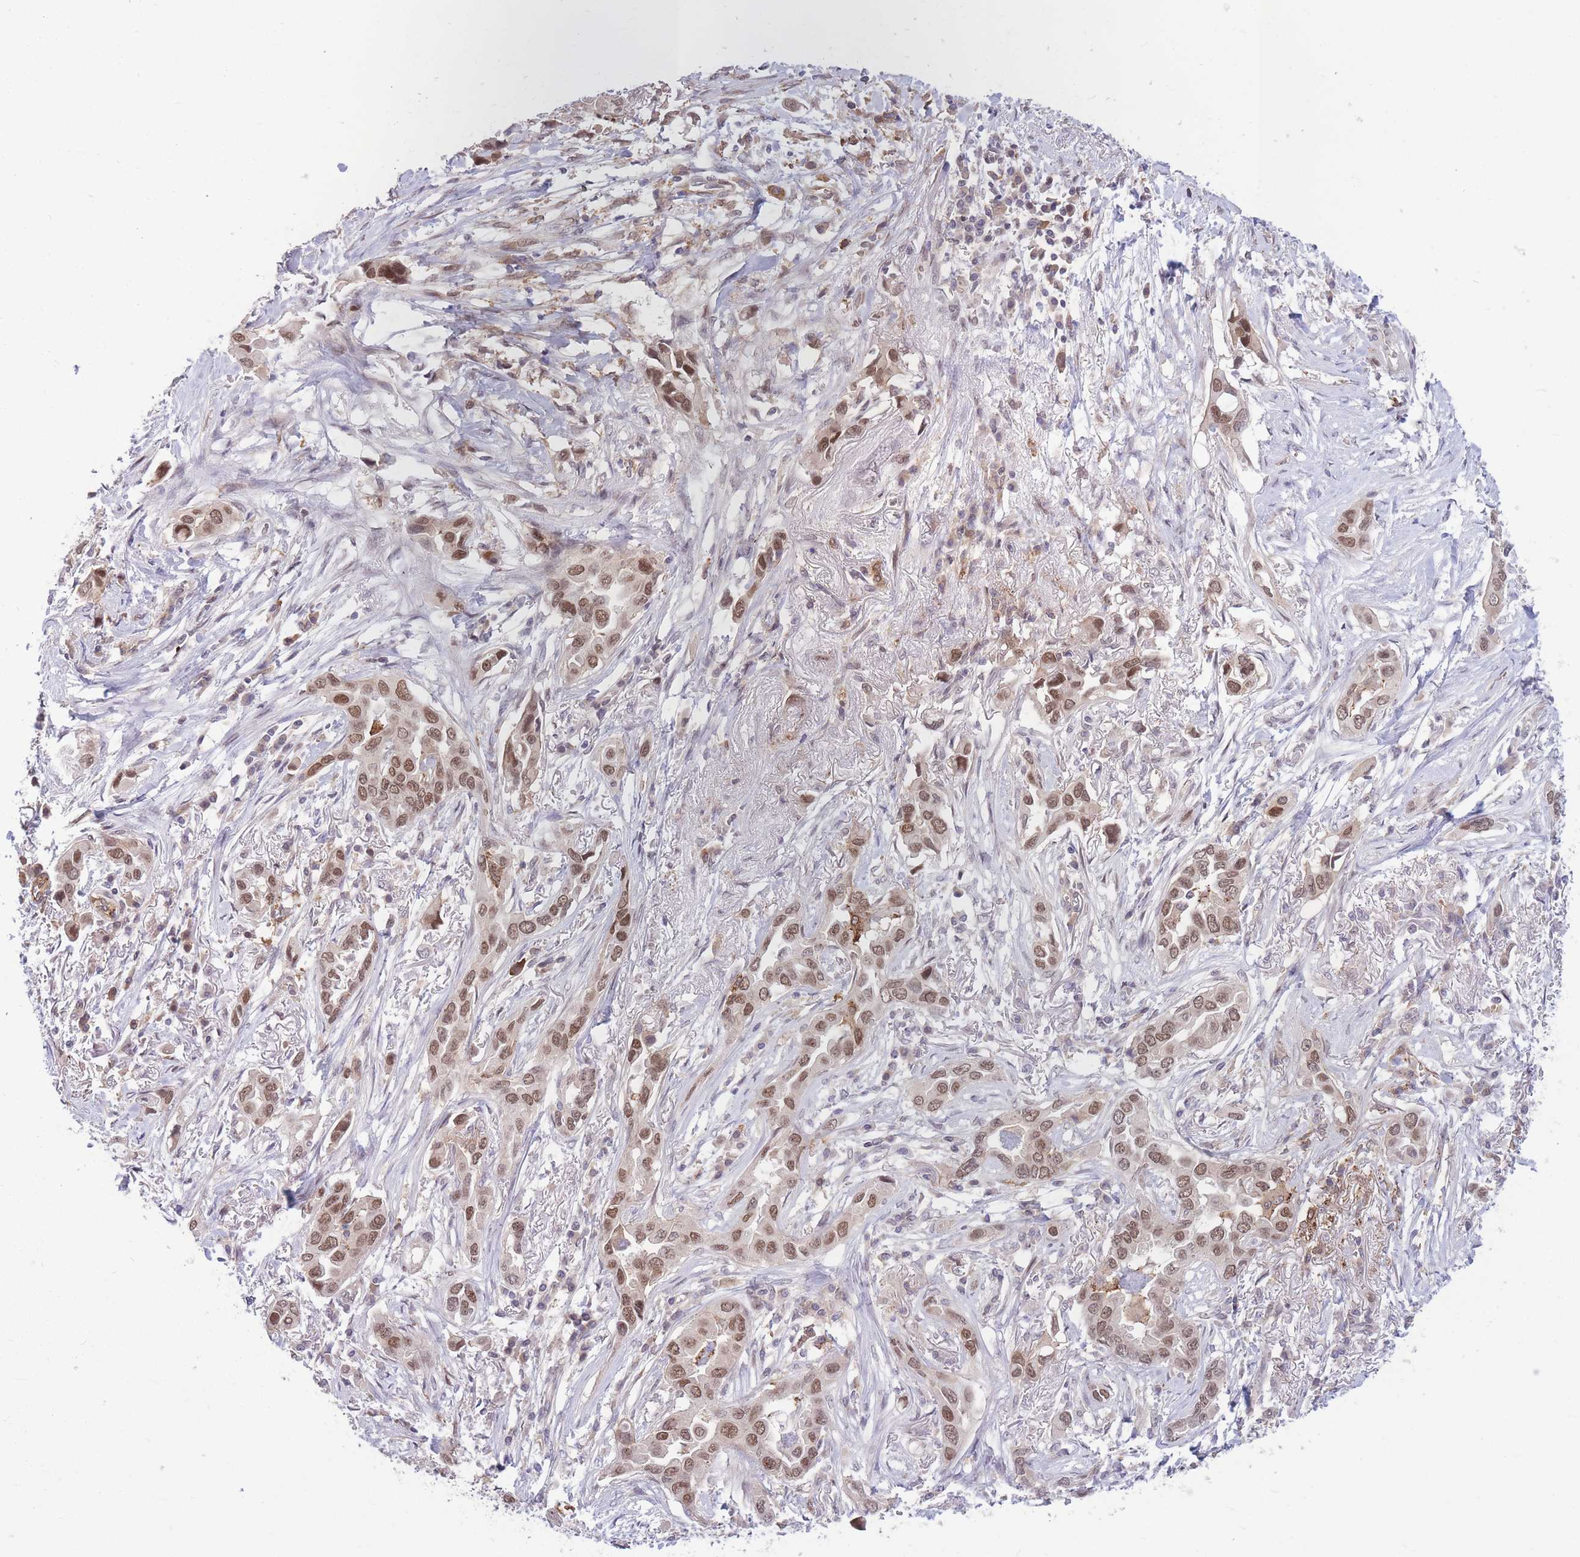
{"staining": {"intensity": "moderate", "quantity": ">75%", "location": "nuclear"}, "tissue": "lung cancer", "cell_type": "Tumor cells", "image_type": "cancer", "snomed": [{"axis": "morphology", "description": "Adenocarcinoma, NOS"}, {"axis": "topography", "description": "Lung"}], "caption": "A medium amount of moderate nuclear staining is appreciated in approximately >75% of tumor cells in lung adenocarcinoma tissue. (DAB (3,3'-diaminobenzidine) IHC, brown staining for protein, blue staining for nuclei).", "gene": "TCF20", "patient": {"sex": "female", "age": 76}}